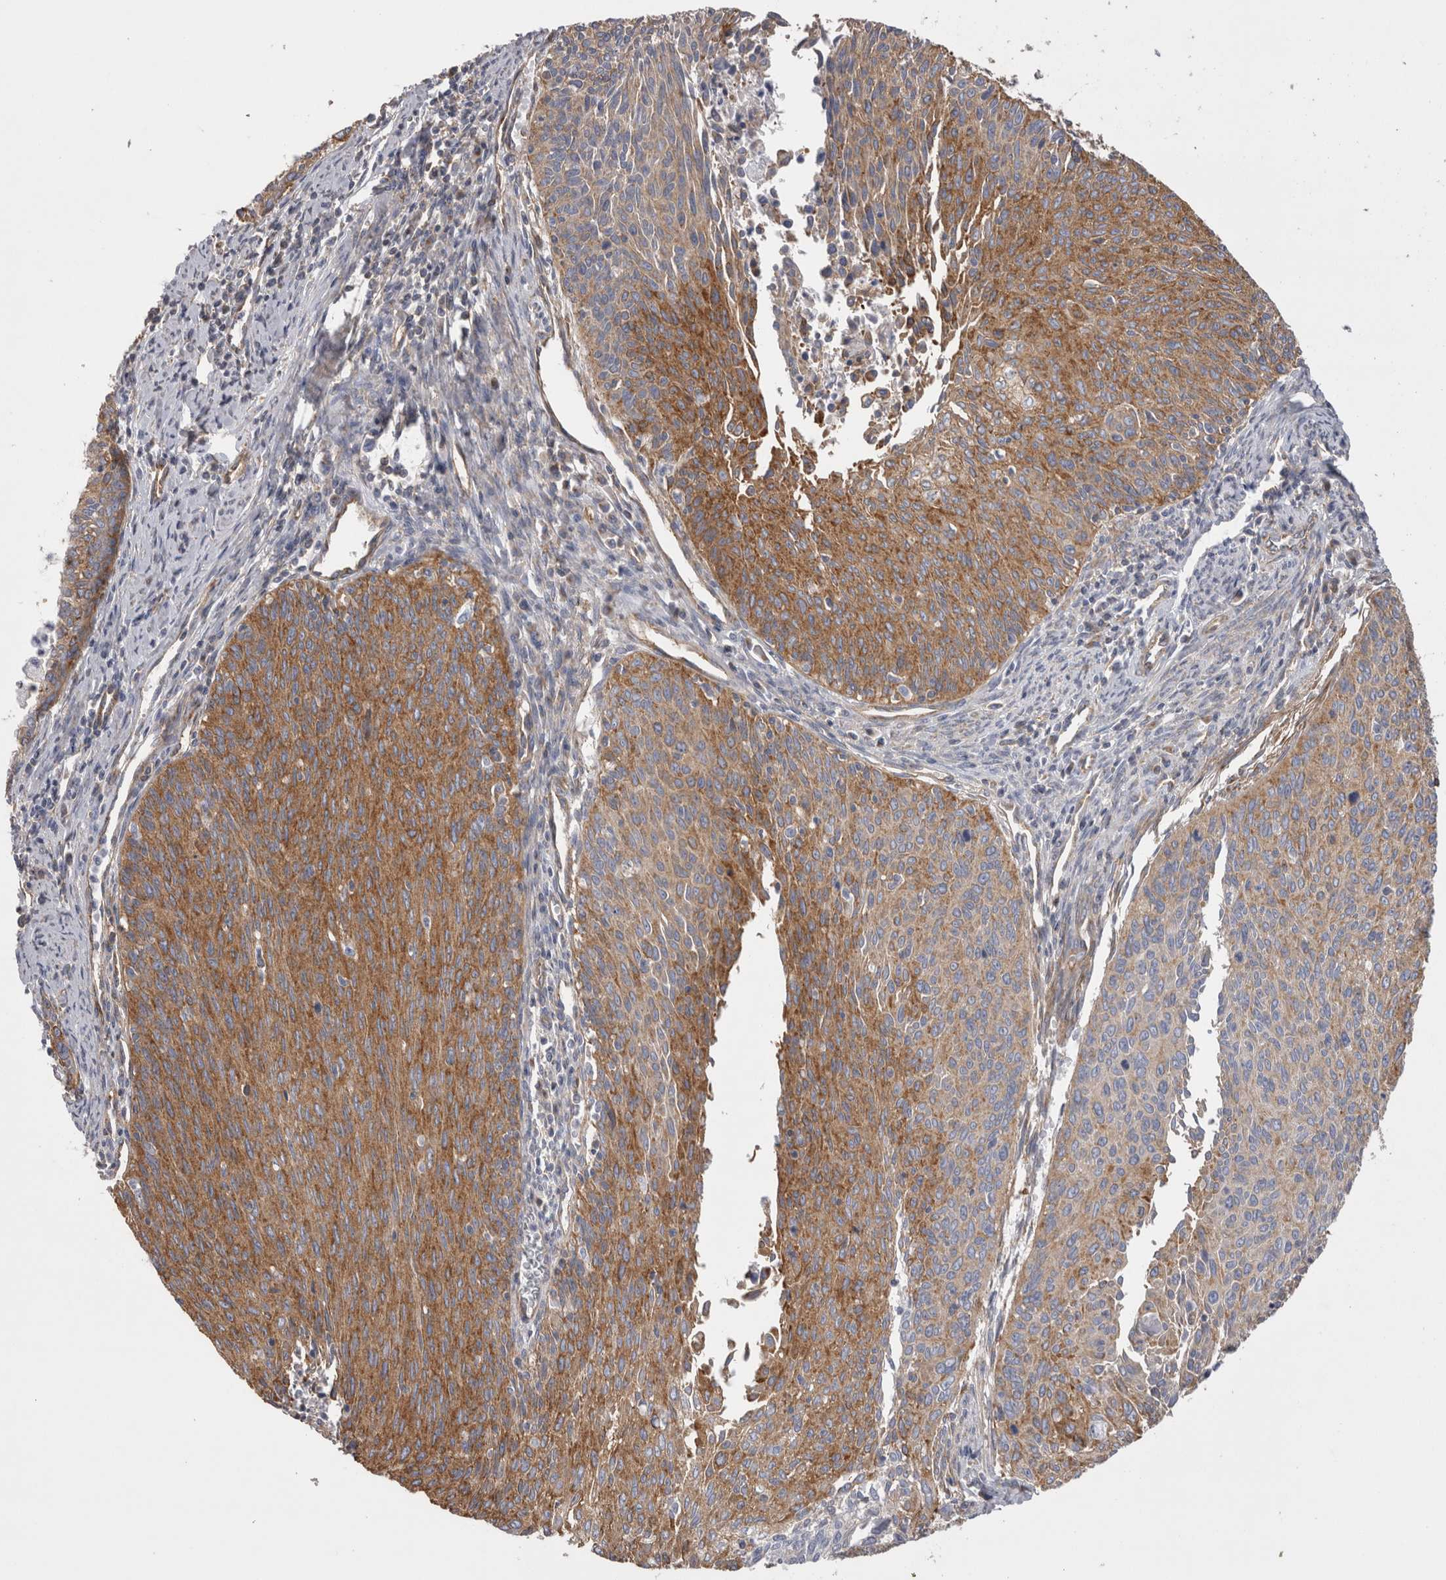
{"staining": {"intensity": "strong", "quantity": ">75%", "location": "cytoplasmic/membranous"}, "tissue": "cervical cancer", "cell_type": "Tumor cells", "image_type": "cancer", "snomed": [{"axis": "morphology", "description": "Squamous cell carcinoma, NOS"}, {"axis": "topography", "description": "Cervix"}], "caption": "Tumor cells reveal high levels of strong cytoplasmic/membranous staining in approximately >75% of cells in cervical cancer (squamous cell carcinoma).", "gene": "ATXN3", "patient": {"sex": "female", "age": 55}}